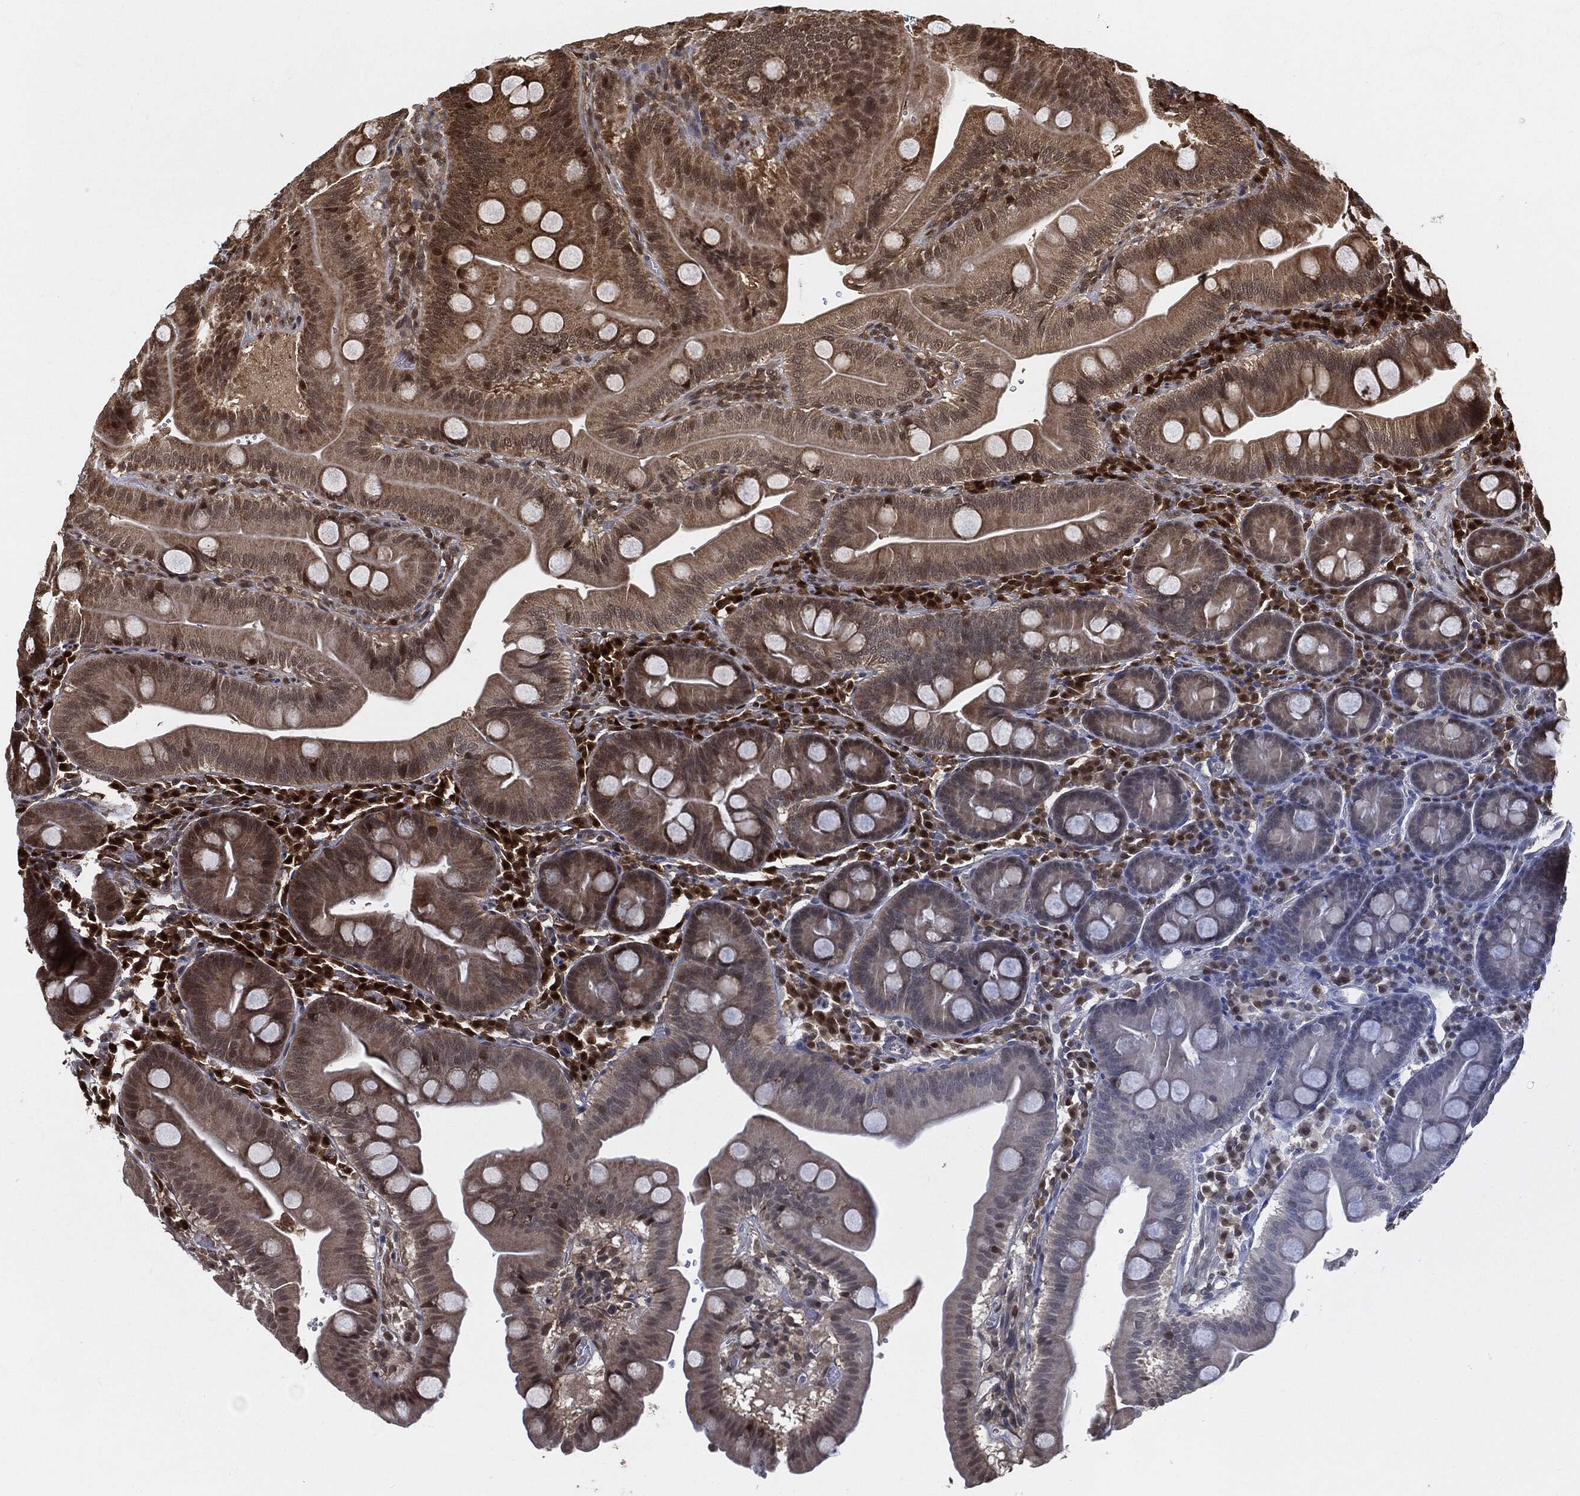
{"staining": {"intensity": "moderate", "quantity": ">75%", "location": "cytoplasmic/membranous"}, "tissue": "duodenum", "cell_type": "Glandular cells", "image_type": "normal", "snomed": [{"axis": "morphology", "description": "Normal tissue, NOS"}, {"axis": "topography", "description": "Duodenum"}], "caption": "Duodenum stained with a brown dye exhibits moderate cytoplasmic/membranous positive staining in about >75% of glandular cells.", "gene": "CUTA", "patient": {"sex": "male", "age": 59}}